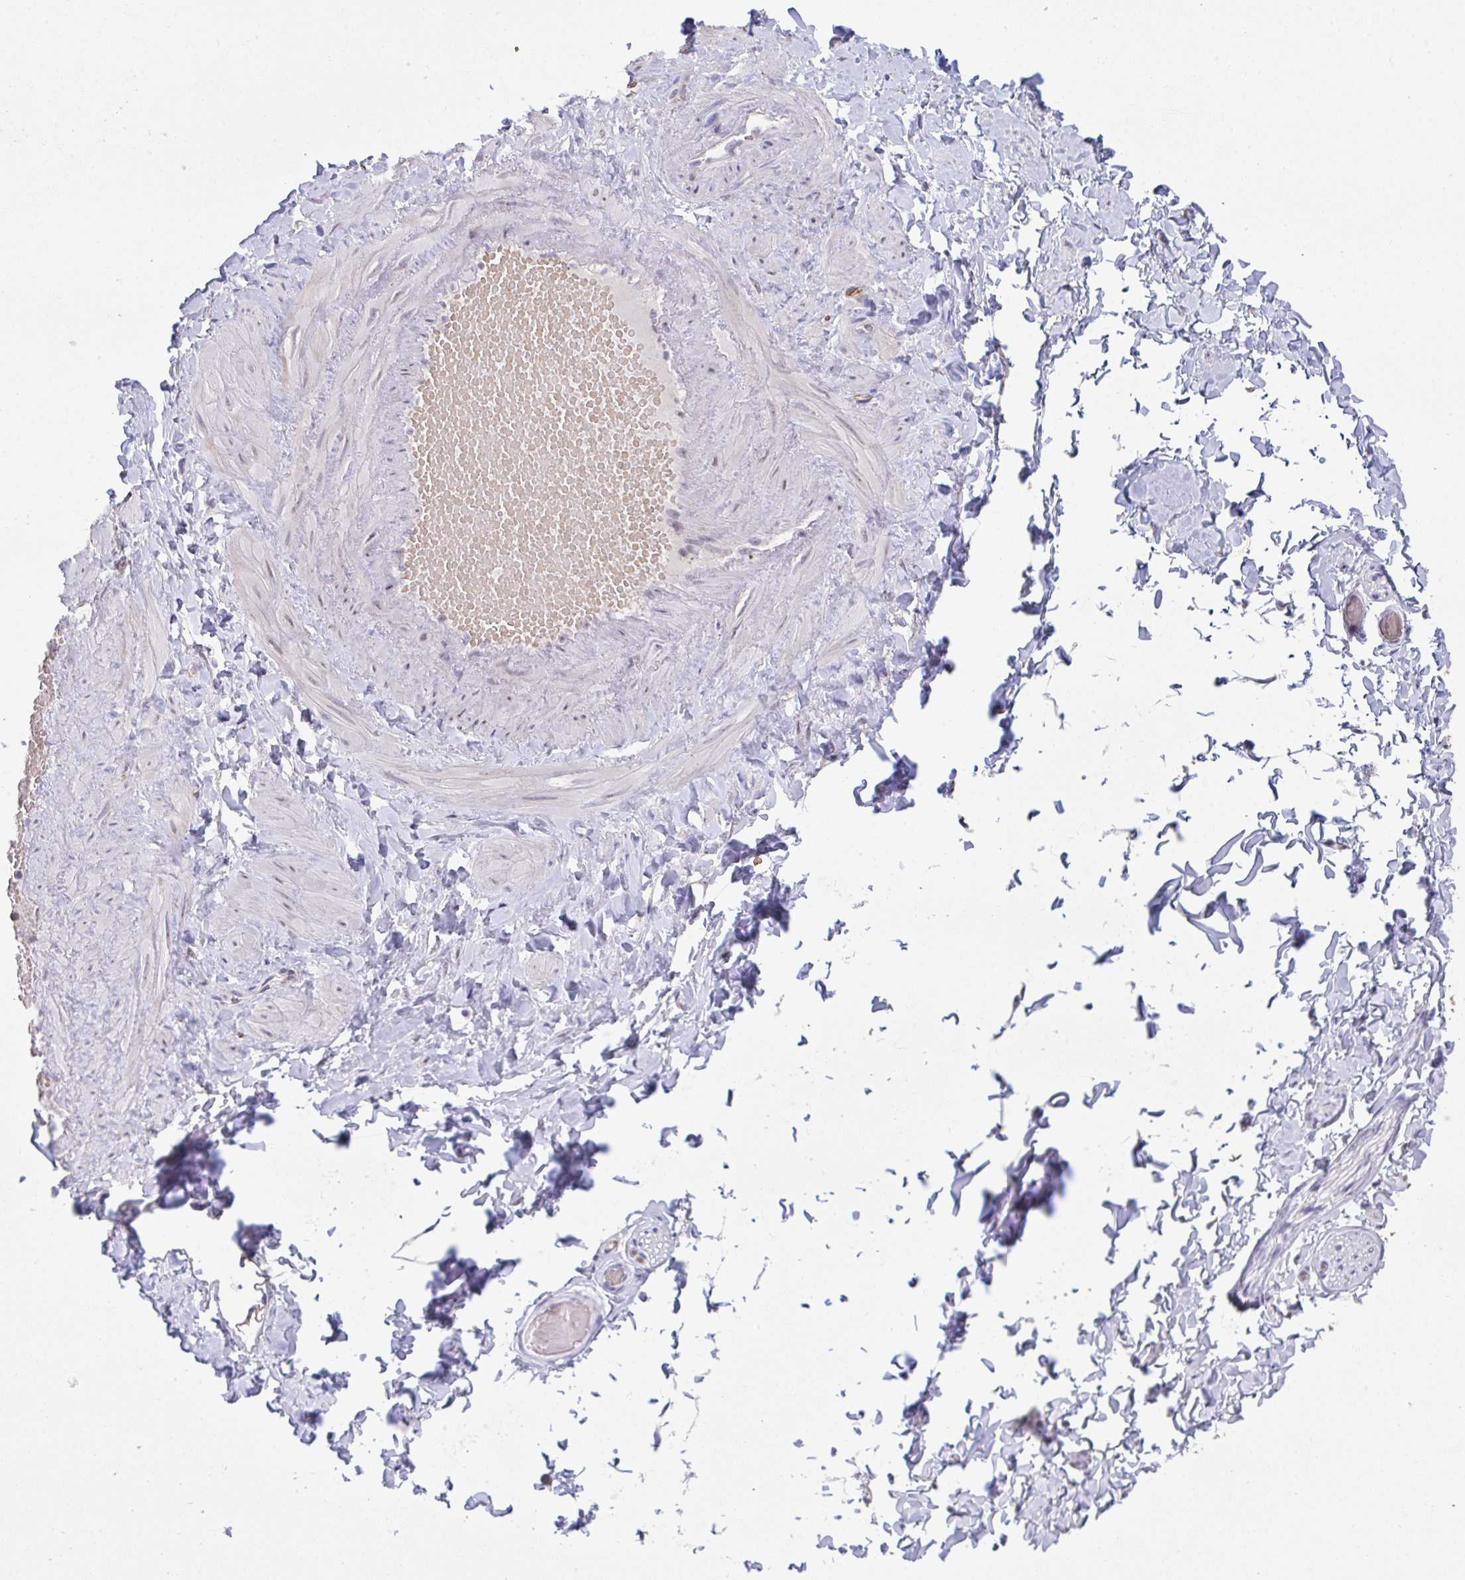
{"staining": {"intensity": "negative", "quantity": "none", "location": "none"}, "tissue": "soft tissue", "cell_type": "Fibroblasts", "image_type": "normal", "snomed": [{"axis": "morphology", "description": "Normal tissue, NOS"}, {"axis": "topography", "description": "Soft tissue"}, {"axis": "topography", "description": "Adipose tissue"}, {"axis": "topography", "description": "Vascular tissue"}, {"axis": "topography", "description": "Peripheral nerve tissue"}], "caption": "A high-resolution micrograph shows immunohistochemistry staining of normal soft tissue, which exhibits no significant staining in fibroblasts.", "gene": "SENP3", "patient": {"sex": "male", "age": 29}}